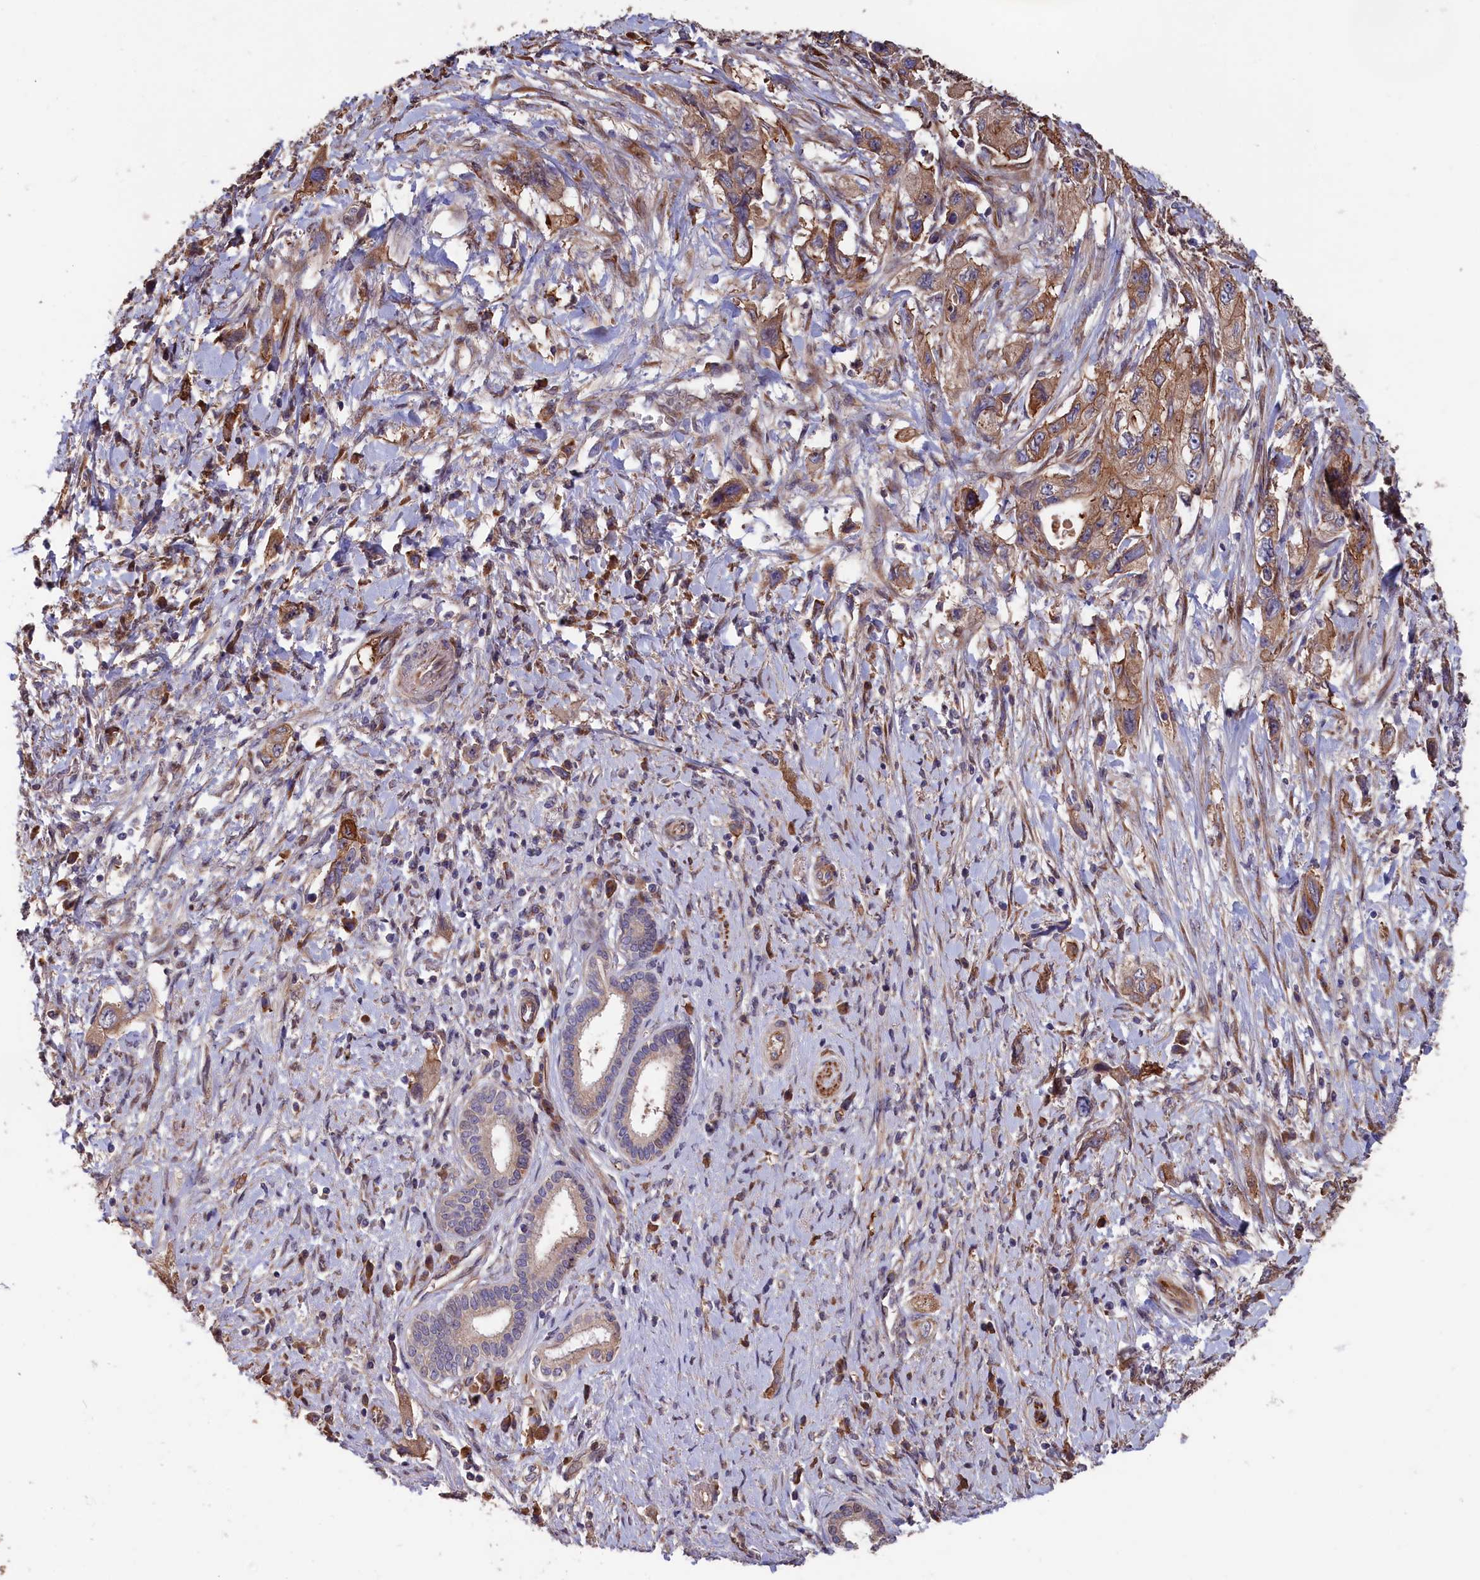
{"staining": {"intensity": "moderate", "quantity": ">75%", "location": "cytoplasmic/membranous"}, "tissue": "pancreatic cancer", "cell_type": "Tumor cells", "image_type": "cancer", "snomed": [{"axis": "morphology", "description": "Adenocarcinoma, NOS"}, {"axis": "topography", "description": "Pancreas"}], "caption": "Immunohistochemistry (IHC) micrograph of adenocarcinoma (pancreatic) stained for a protein (brown), which demonstrates medium levels of moderate cytoplasmic/membranous positivity in approximately >75% of tumor cells.", "gene": "GREB1L", "patient": {"sex": "female", "age": 73}}